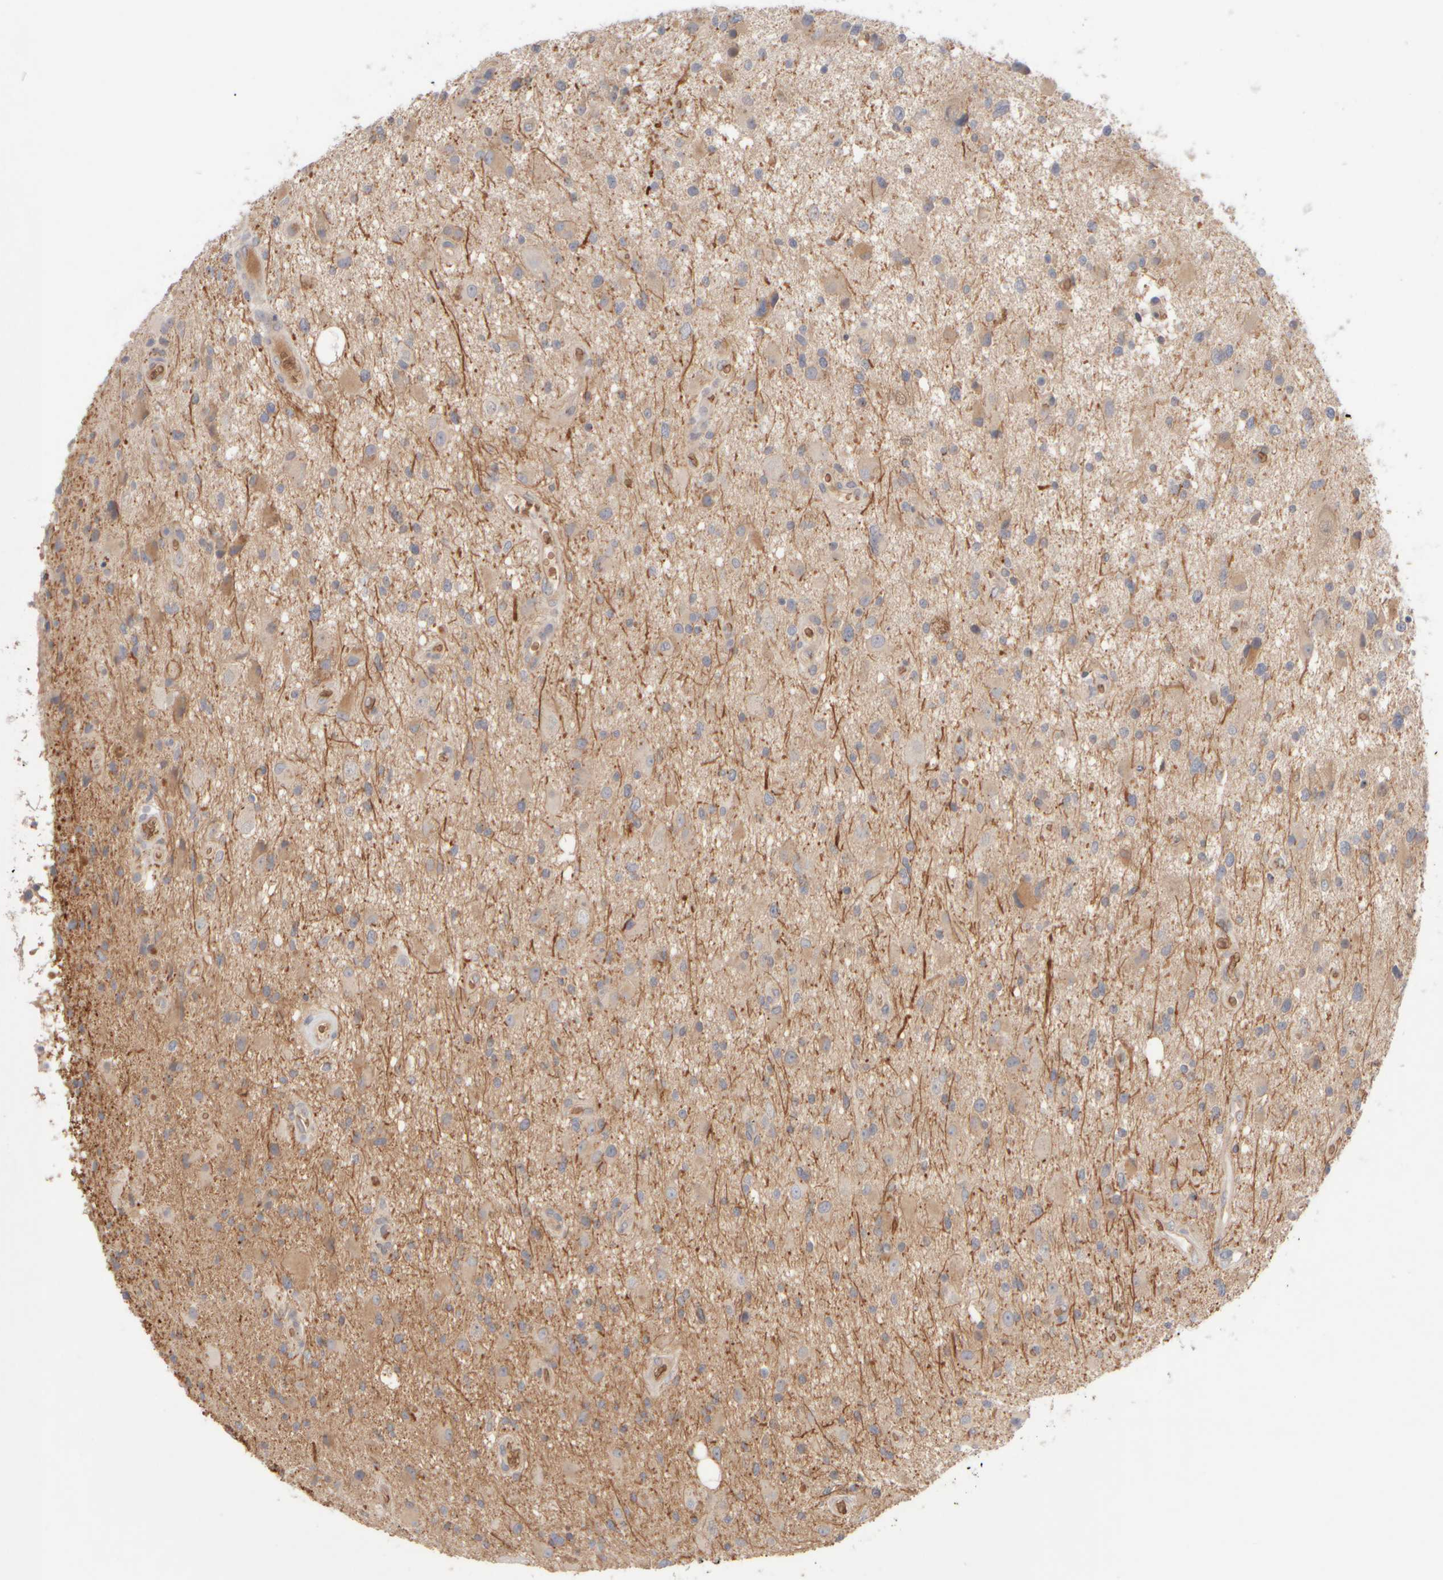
{"staining": {"intensity": "moderate", "quantity": "<25%", "location": "cytoplasmic/membranous"}, "tissue": "glioma", "cell_type": "Tumor cells", "image_type": "cancer", "snomed": [{"axis": "morphology", "description": "Glioma, malignant, High grade"}, {"axis": "topography", "description": "Brain"}], "caption": "Malignant high-grade glioma stained with a protein marker shows moderate staining in tumor cells.", "gene": "MST1", "patient": {"sex": "male", "age": 33}}